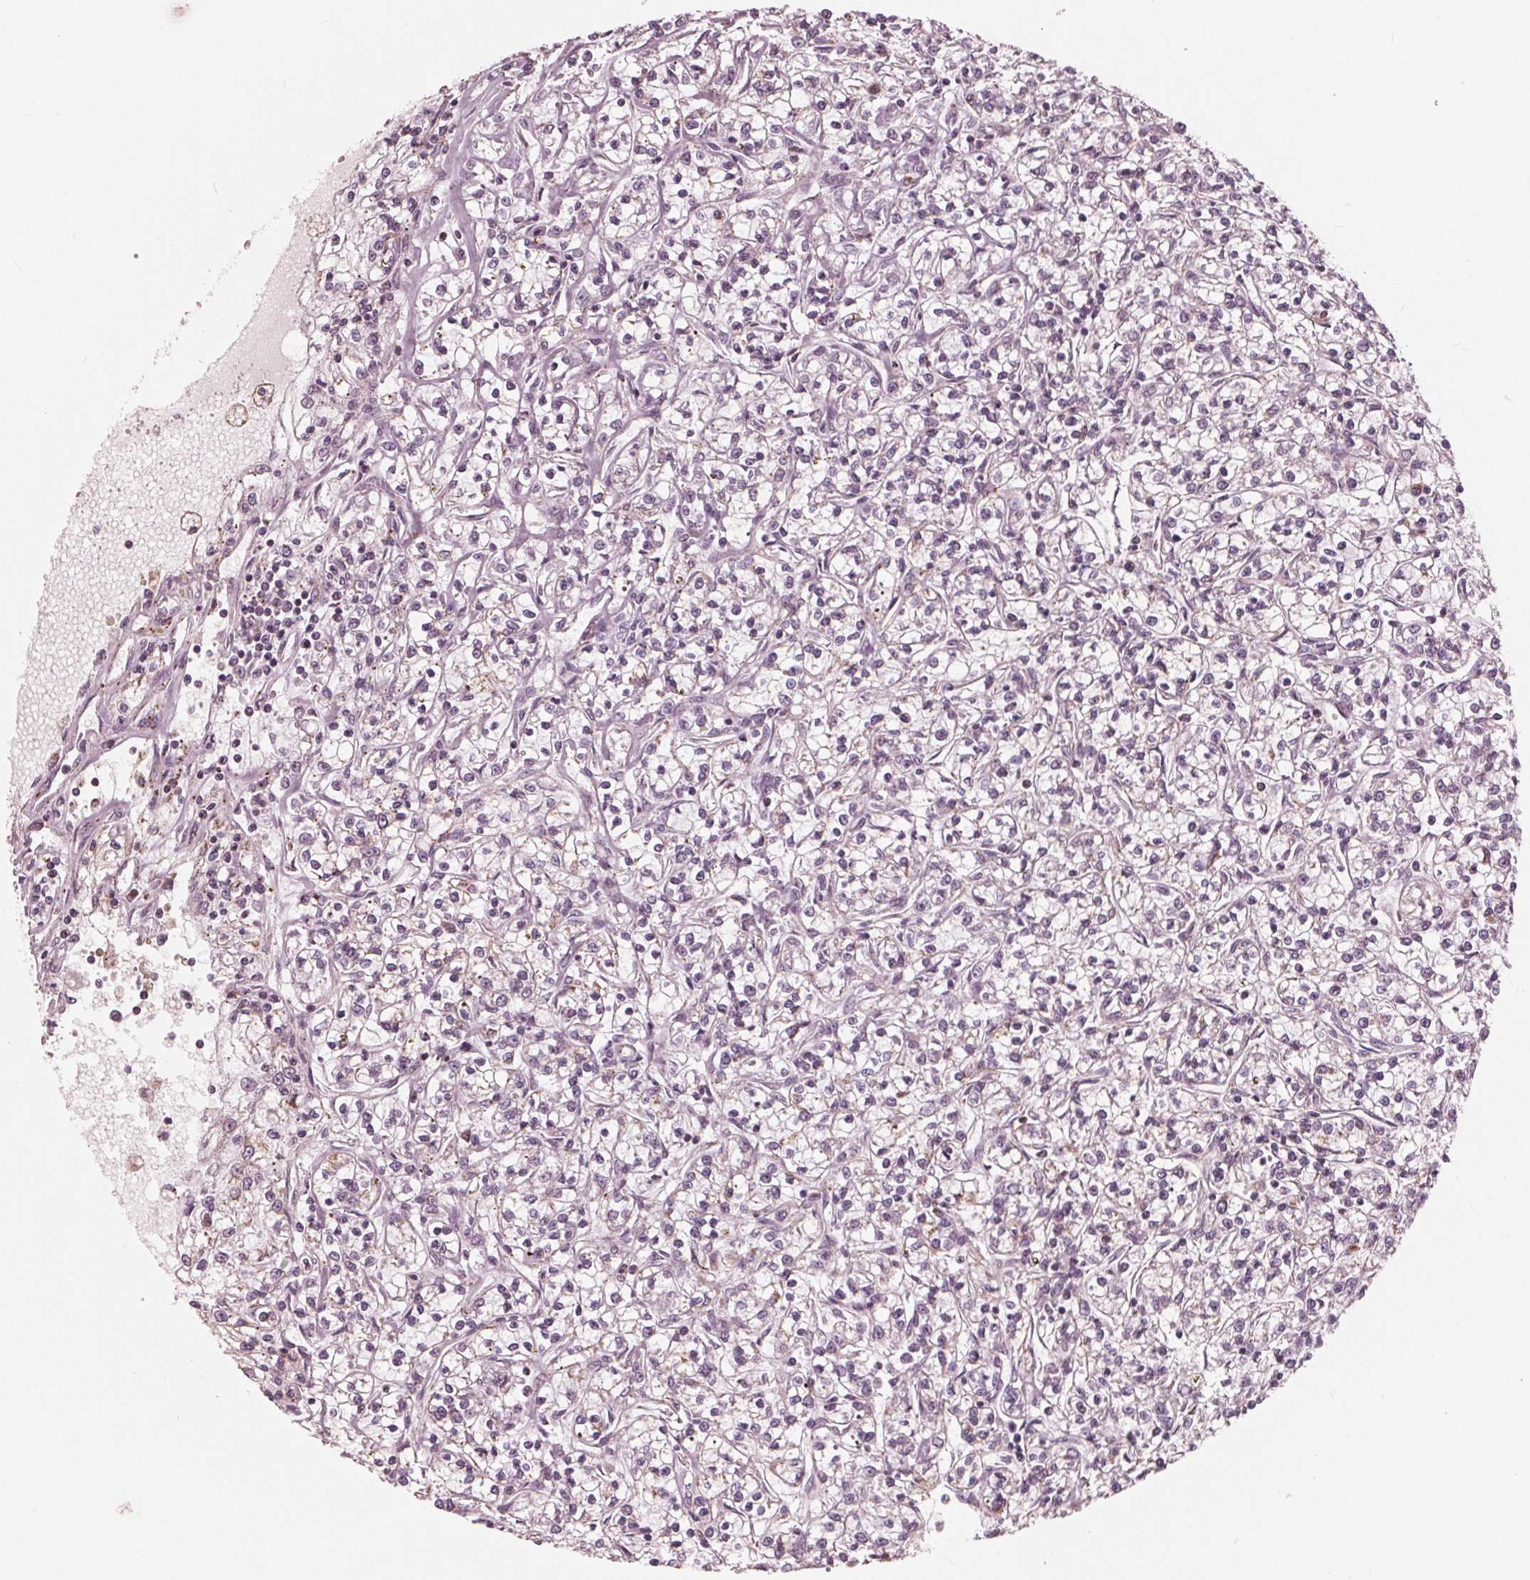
{"staining": {"intensity": "moderate", "quantity": "<25%", "location": "cytoplasmic/membranous"}, "tissue": "renal cancer", "cell_type": "Tumor cells", "image_type": "cancer", "snomed": [{"axis": "morphology", "description": "Adenocarcinoma, NOS"}, {"axis": "topography", "description": "Kidney"}], "caption": "DAB (3,3'-diaminobenzidine) immunohistochemical staining of human renal adenocarcinoma exhibits moderate cytoplasmic/membranous protein positivity in approximately <25% of tumor cells.", "gene": "DCAF4L2", "patient": {"sex": "female", "age": 59}}